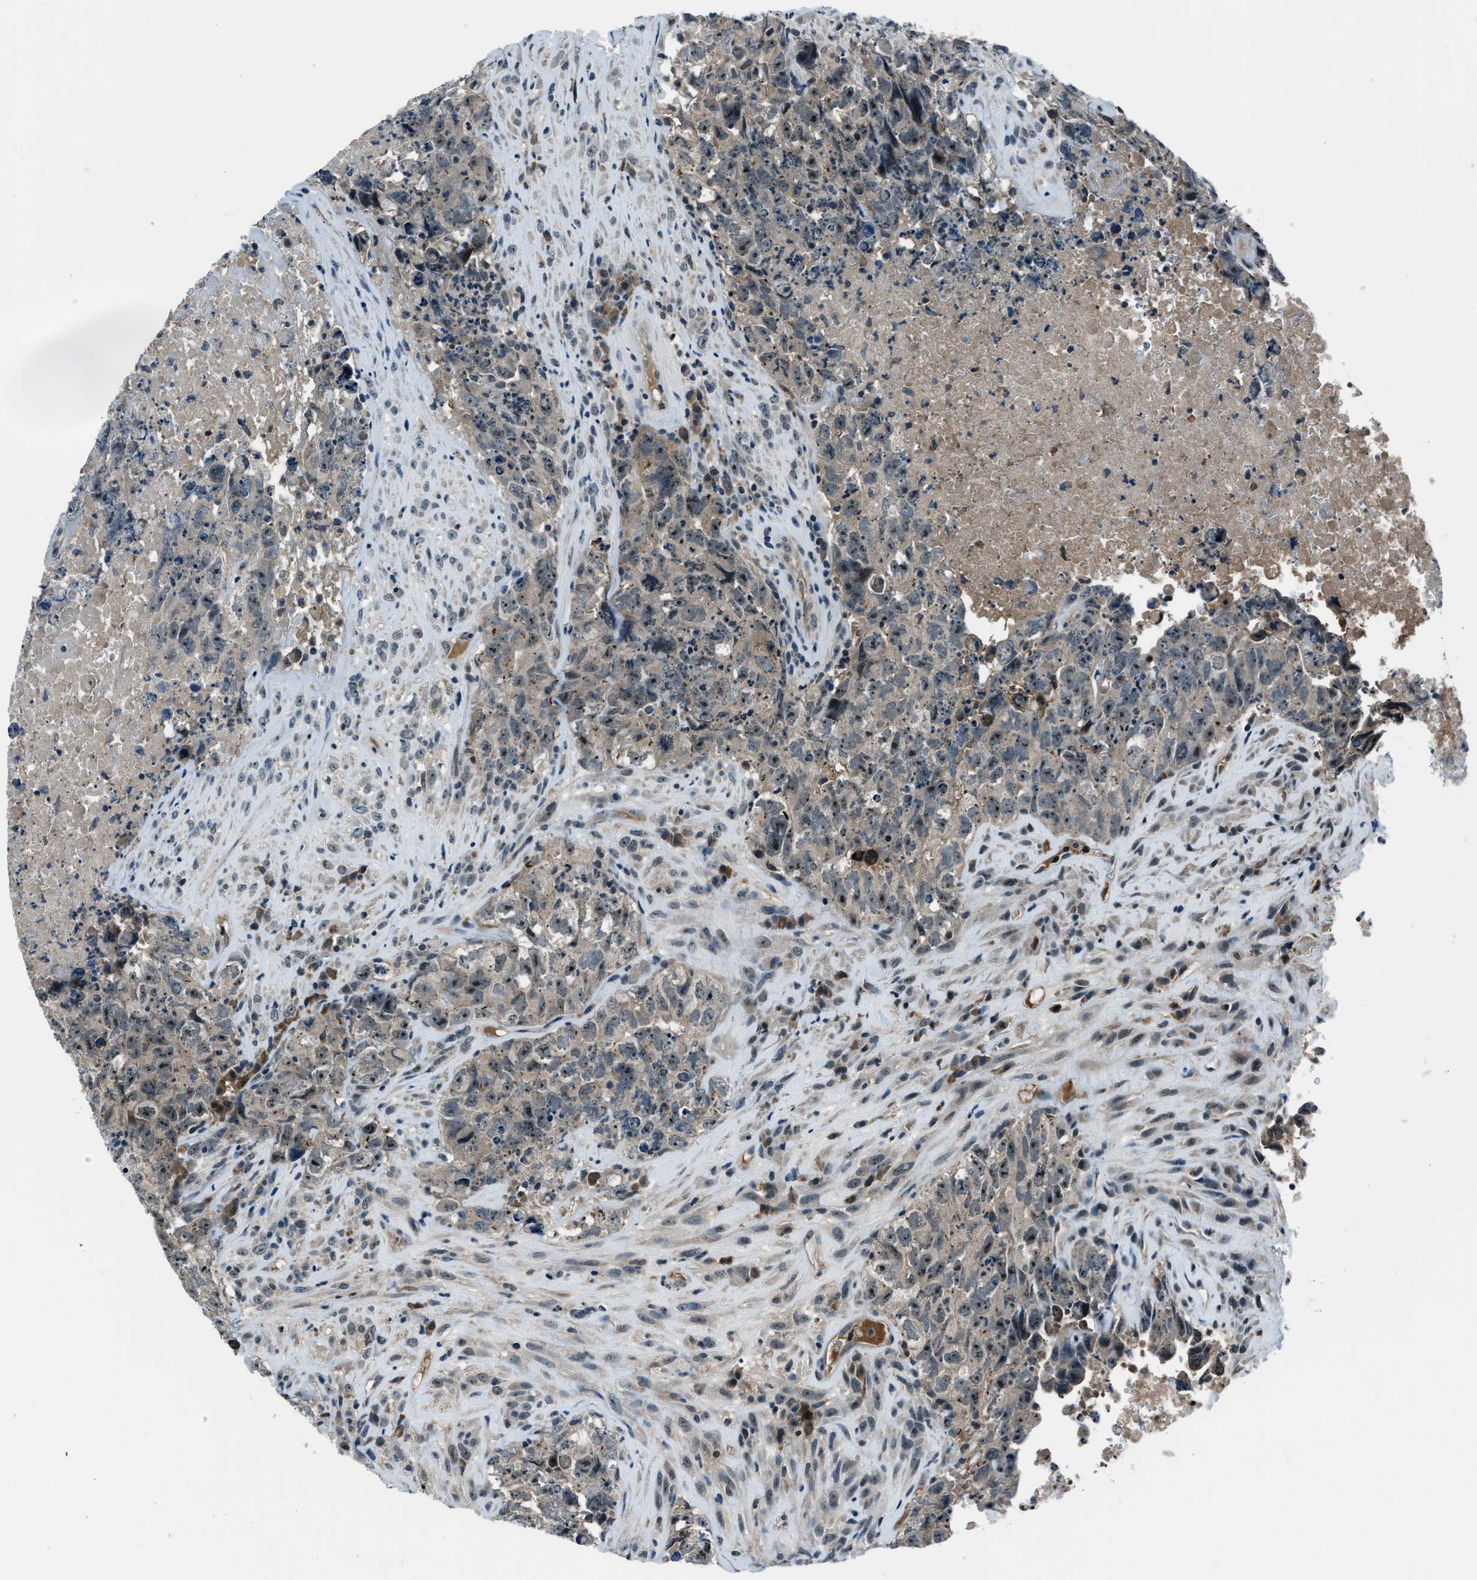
{"staining": {"intensity": "negative", "quantity": "none", "location": "none"}, "tissue": "testis cancer", "cell_type": "Tumor cells", "image_type": "cancer", "snomed": [{"axis": "morphology", "description": "Carcinoma, Embryonal, NOS"}, {"axis": "topography", "description": "Testis"}], "caption": "Immunohistochemistry of testis embryonal carcinoma shows no positivity in tumor cells. (DAB immunohistochemistry (IHC) with hematoxylin counter stain).", "gene": "ACTL9", "patient": {"sex": "male", "age": 32}}